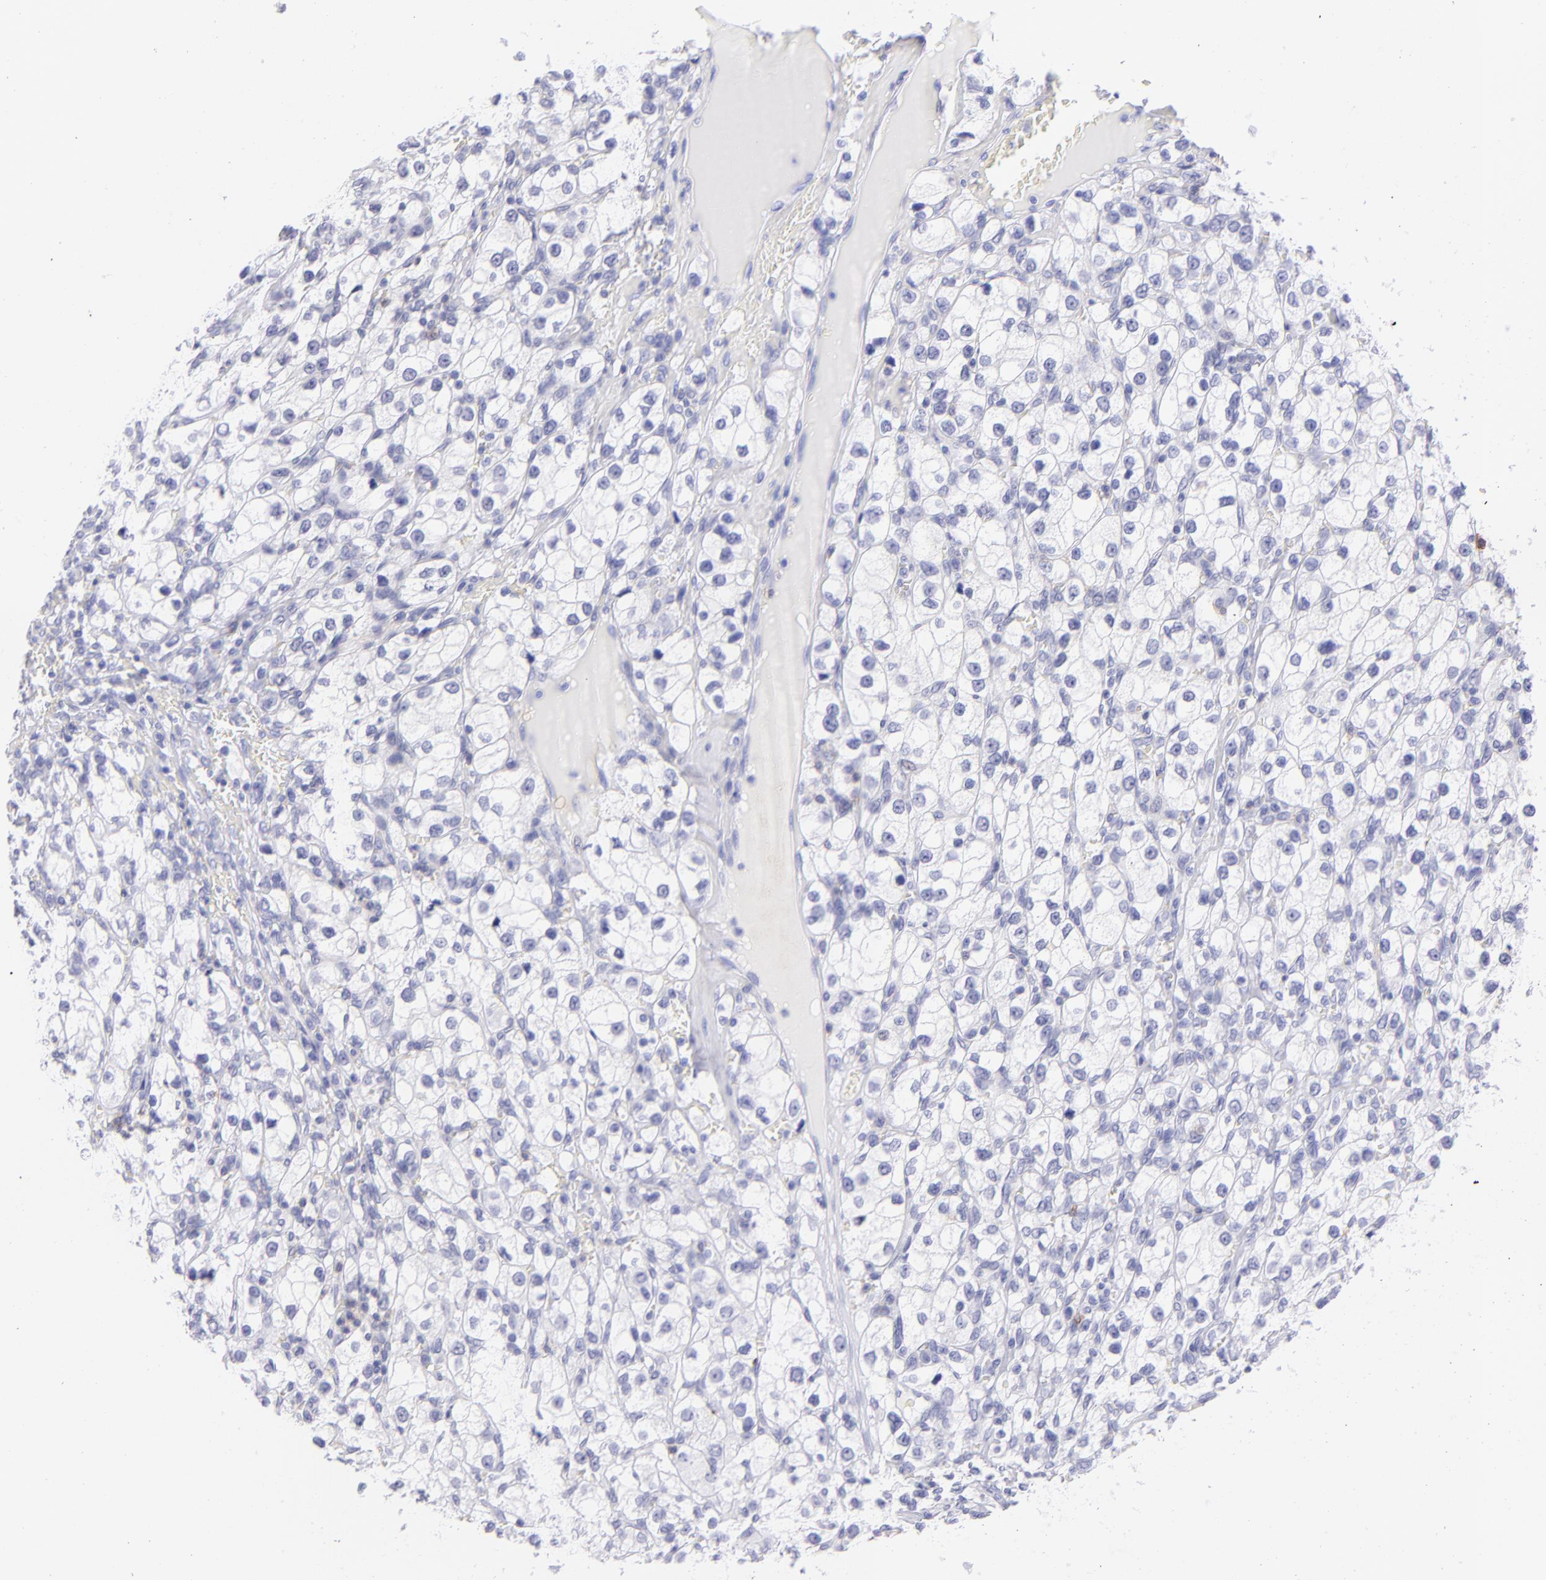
{"staining": {"intensity": "negative", "quantity": "none", "location": "none"}, "tissue": "renal cancer", "cell_type": "Tumor cells", "image_type": "cancer", "snomed": [{"axis": "morphology", "description": "Adenocarcinoma, NOS"}, {"axis": "topography", "description": "Kidney"}], "caption": "IHC of renal cancer displays no staining in tumor cells.", "gene": "CD69", "patient": {"sex": "female", "age": 62}}